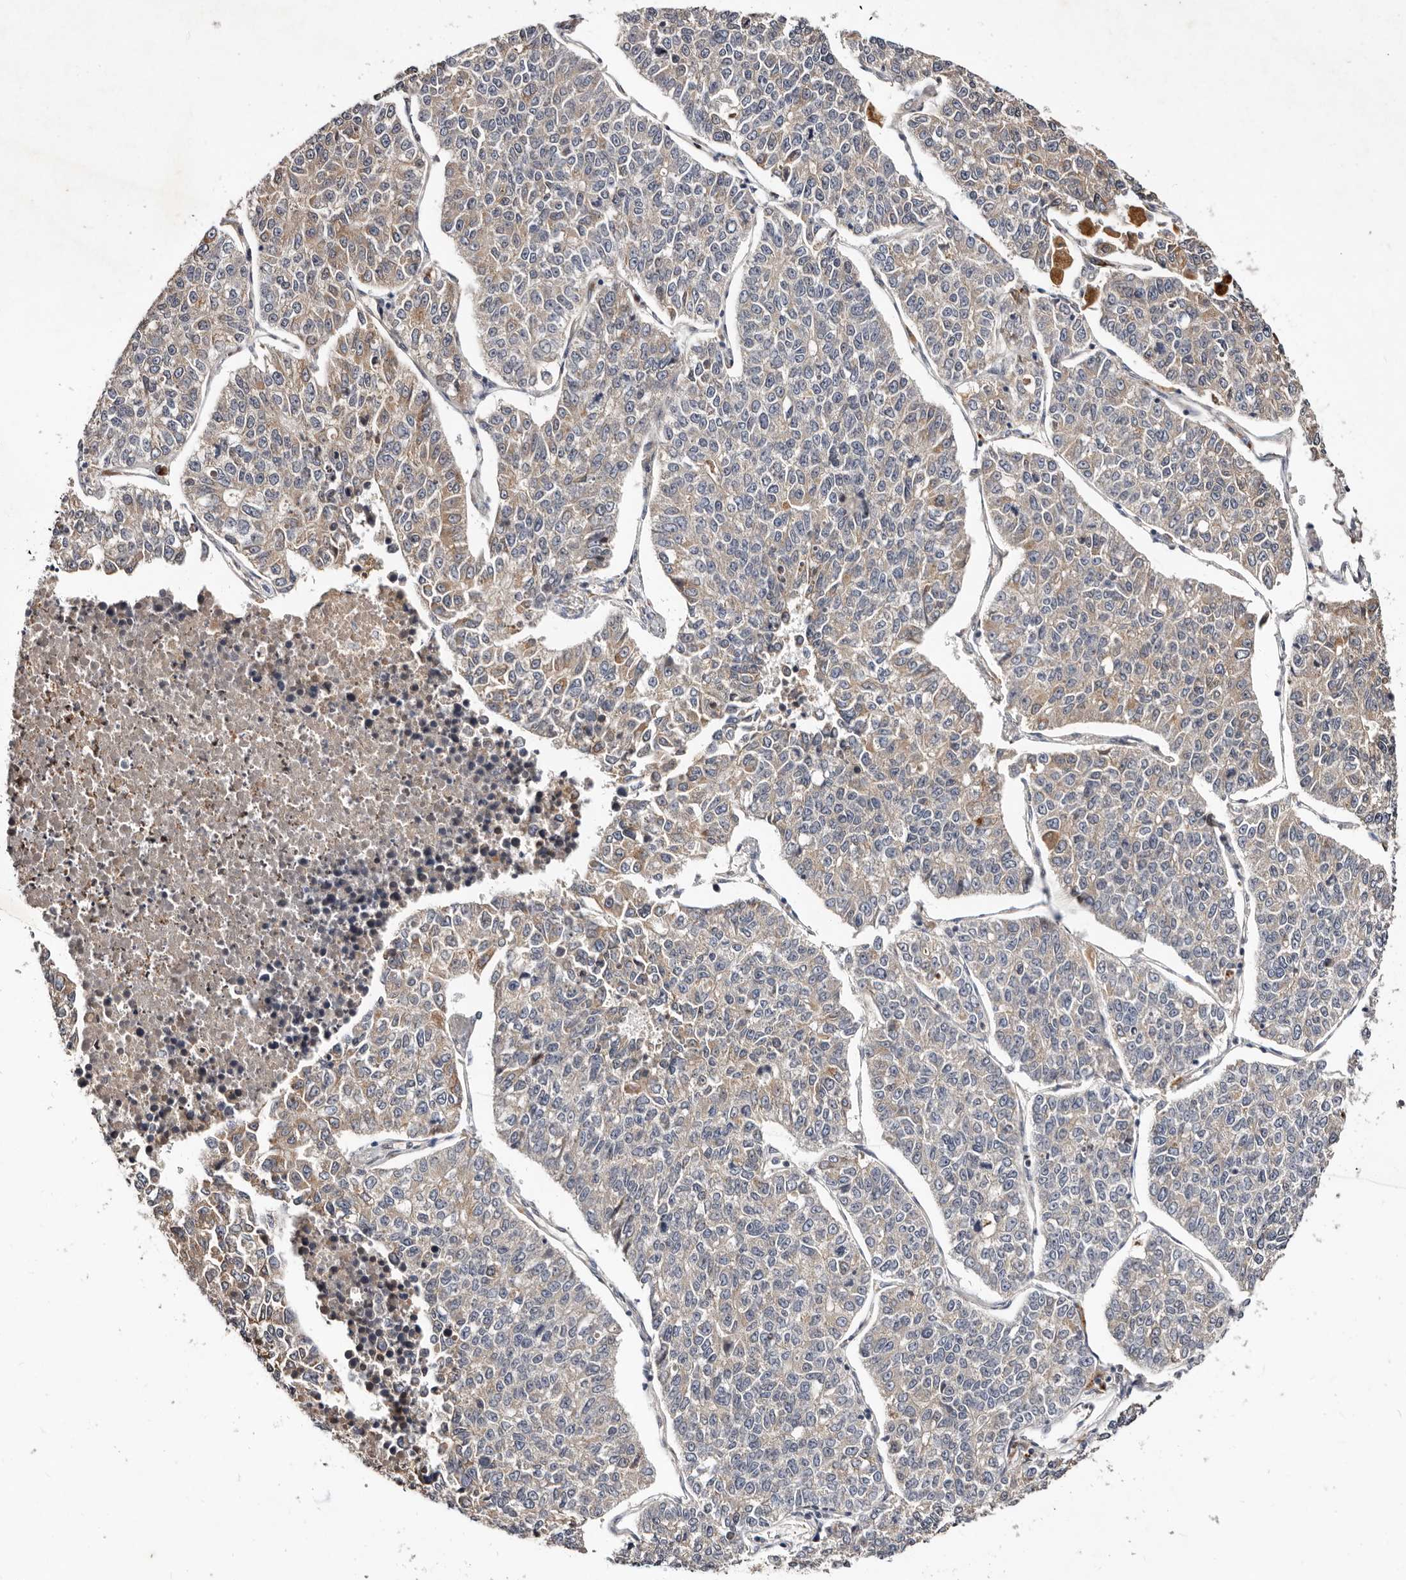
{"staining": {"intensity": "weak", "quantity": "25%-75%", "location": "cytoplasmic/membranous"}, "tissue": "lung cancer", "cell_type": "Tumor cells", "image_type": "cancer", "snomed": [{"axis": "morphology", "description": "Adenocarcinoma, NOS"}, {"axis": "topography", "description": "Lung"}], "caption": "Lung adenocarcinoma stained for a protein demonstrates weak cytoplasmic/membranous positivity in tumor cells. Ihc stains the protein in brown and the nuclei are stained blue.", "gene": "DACT2", "patient": {"sex": "male", "age": 49}}